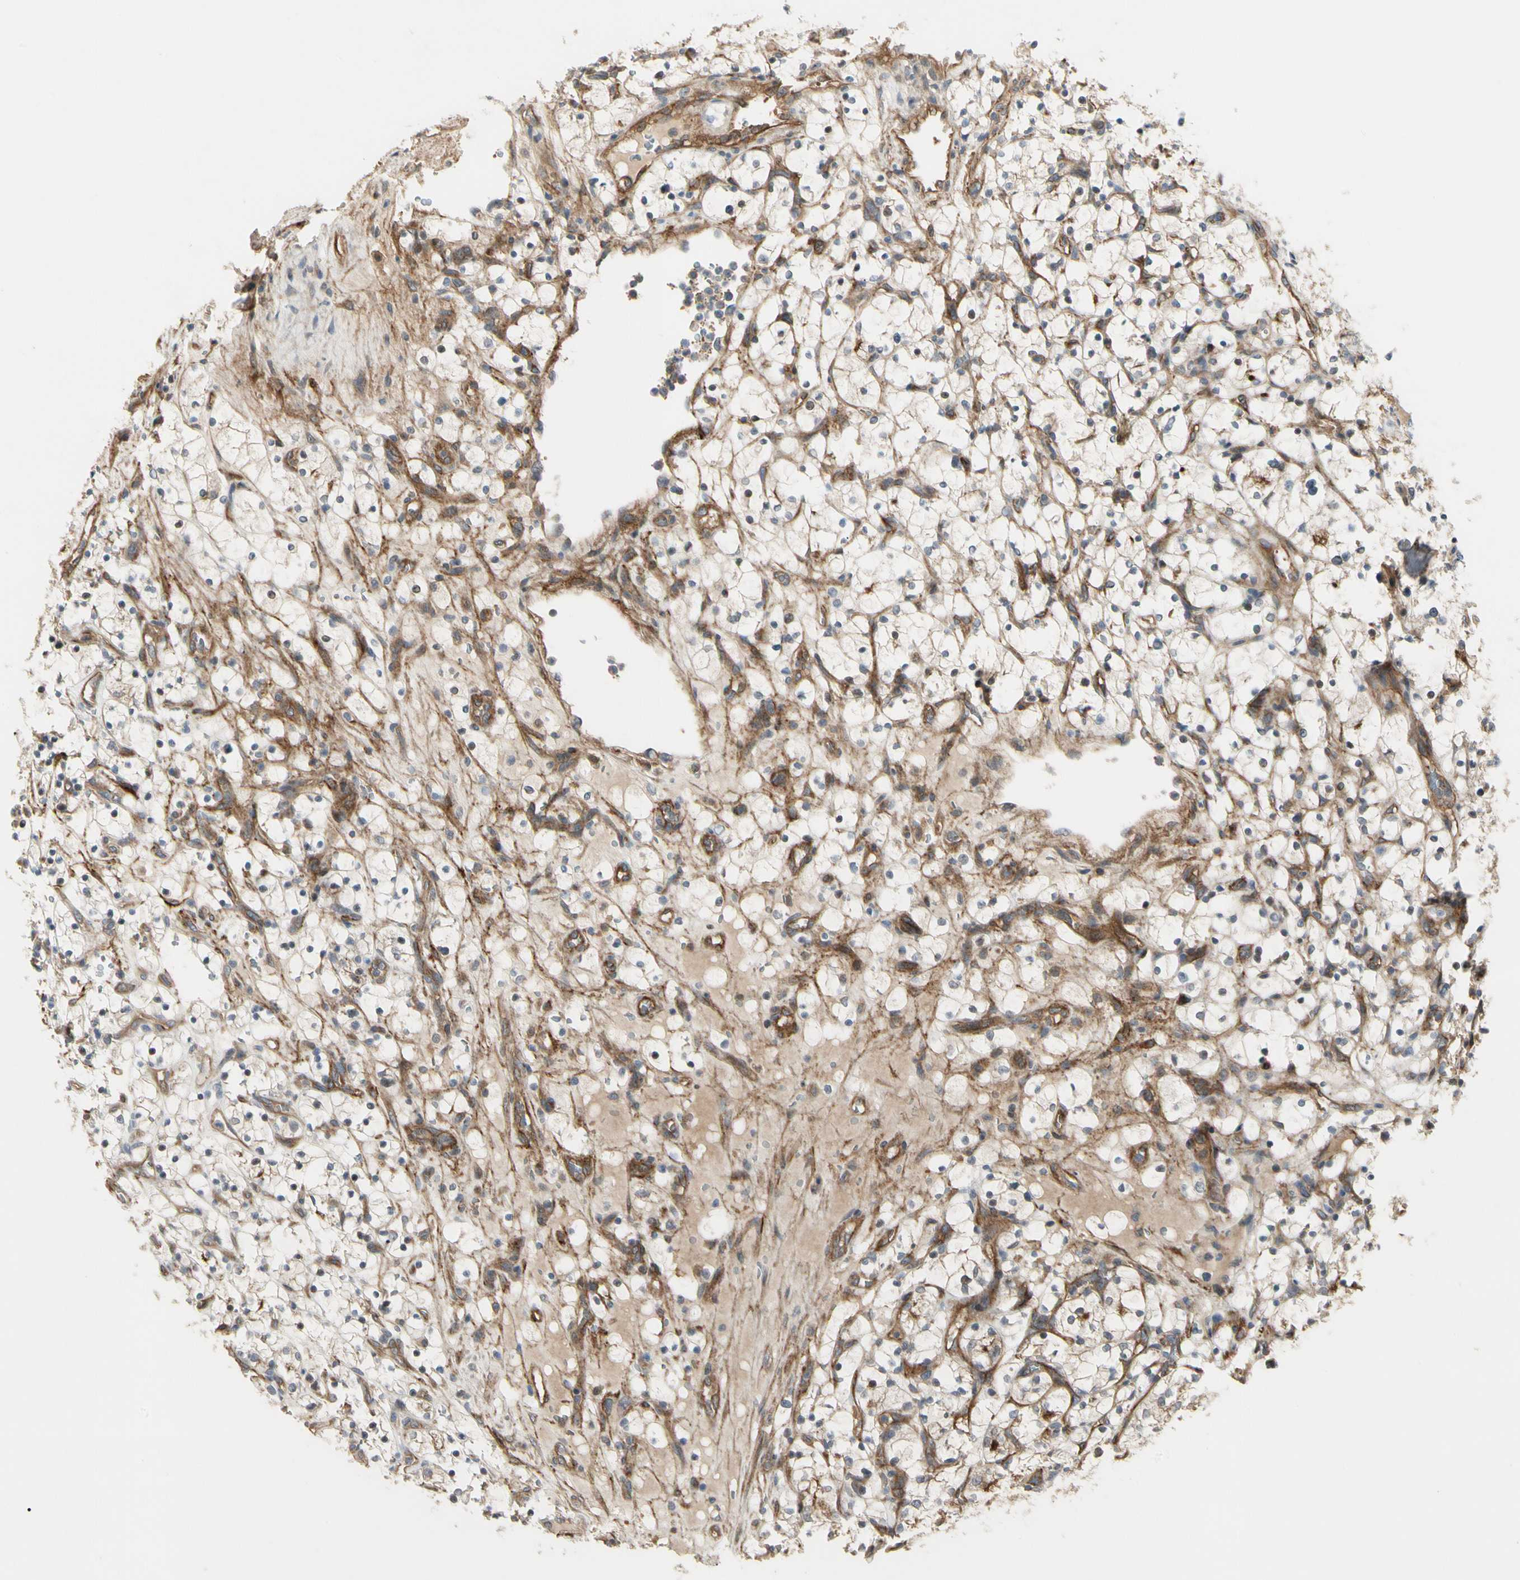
{"staining": {"intensity": "moderate", "quantity": ">75%", "location": "cytoplasmic/membranous"}, "tissue": "renal cancer", "cell_type": "Tumor cells", "image_type": "cancer", "snomed": [{"axis": "morphology", "description": "Adenocarcinoma, NOS"}, {"axis": "topography", "description": "Kidney"}], "caption": "Protein expression analysis of human adenocarcinoma (renal) reveals moderate cytoplasmic/membranous expression in approximately >75% of tumor cells.", "gene": "F2R", "patient": {"sex": "female", "age": 69}}